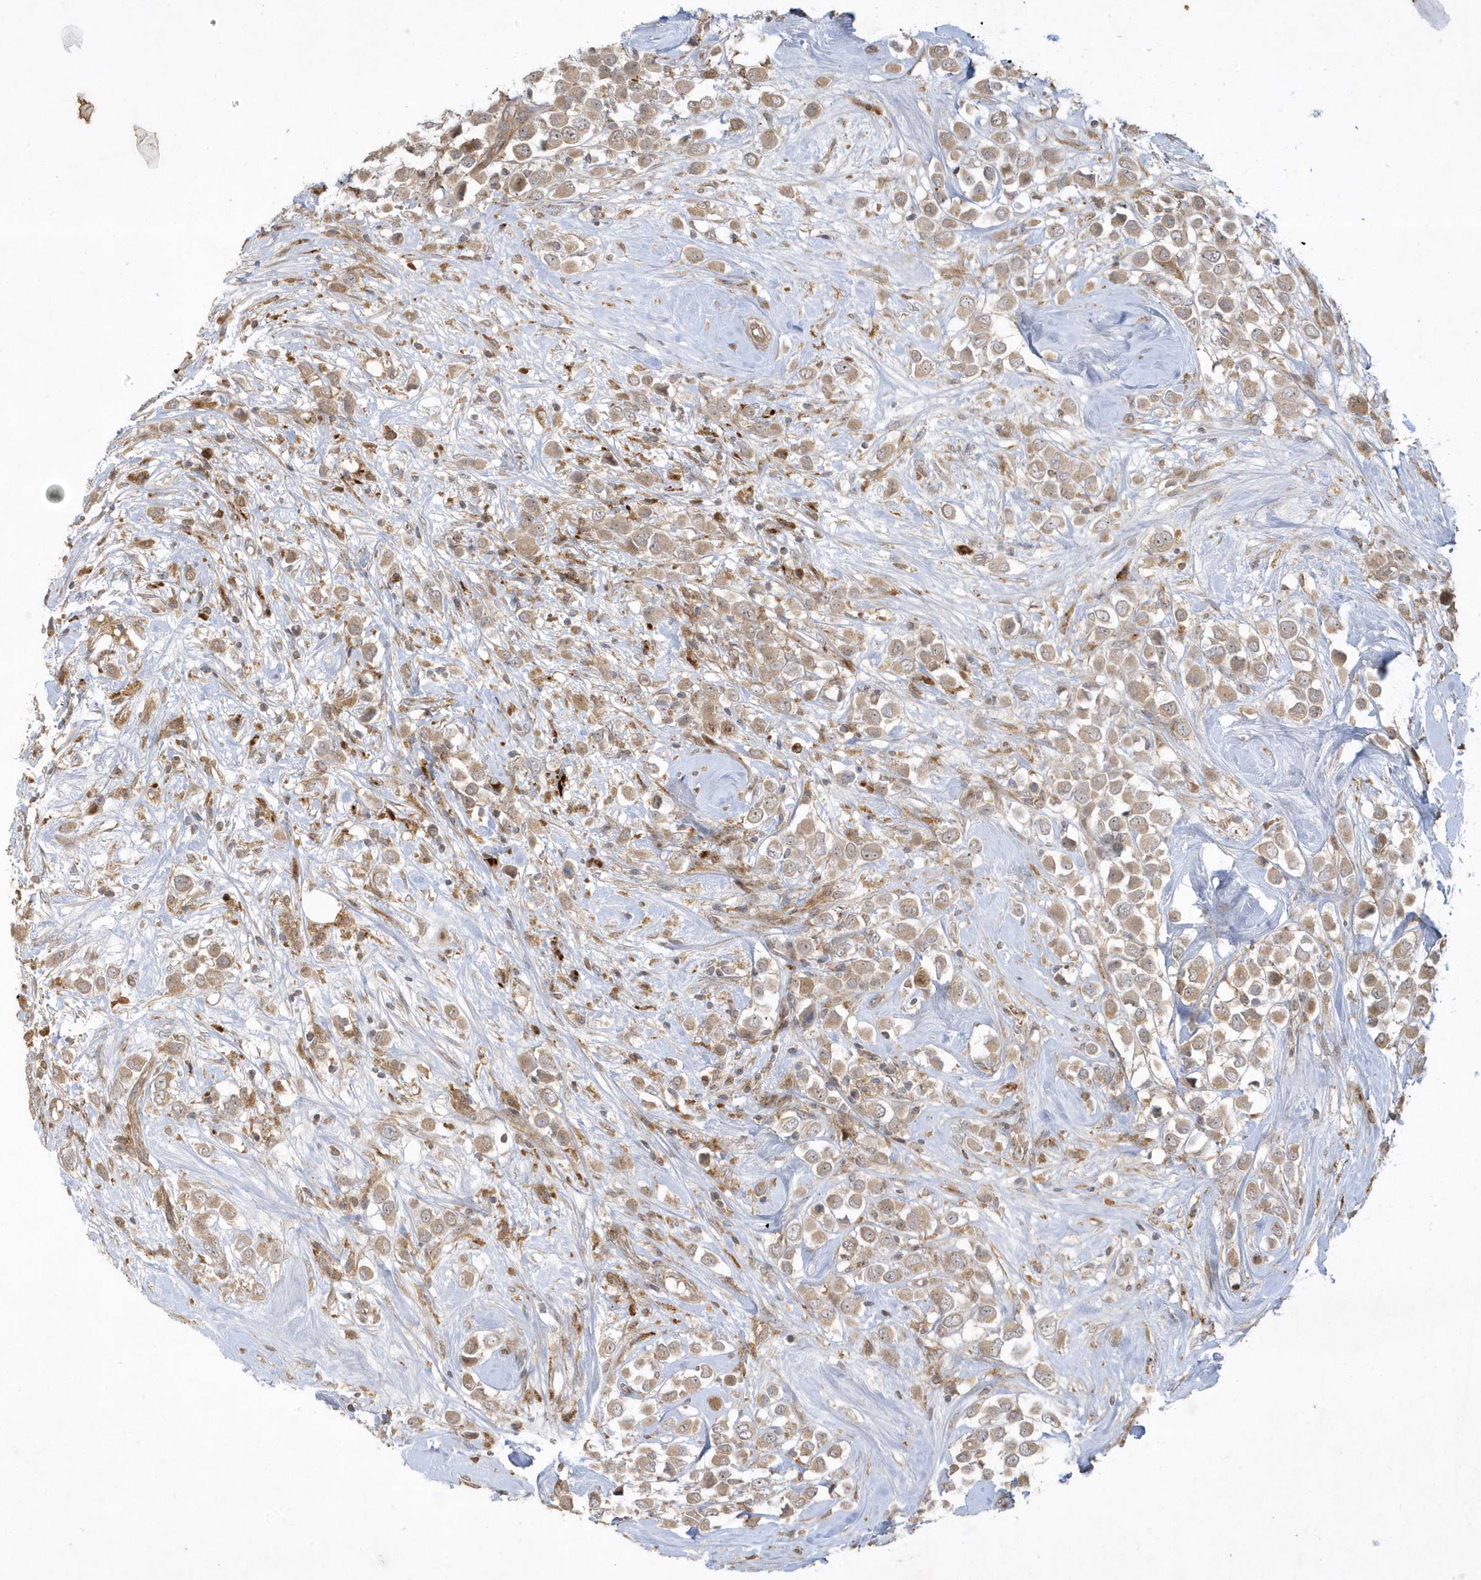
{"staining": {"intensity": "weak", "quantity": ">75%", "location": "cytoplasmic/membranous"}, "tissue": "breast cancer", "cell_type": "Tumor cells", "image_type": "cancer", "snomed": [{"axis": "morphology", "description": "Duct carcinoma"}, {"axis": "topography", "description": "Breast"}], "caption": "The micrograph exhibits immunohistochemical staining of intraductal carcinoma (breast). There is weak cytoplasmic/membranous positivity is identified in about >75% of tumor cells.", "gene": "IFT57", "patient": {"sex": "female", "age": 61}}